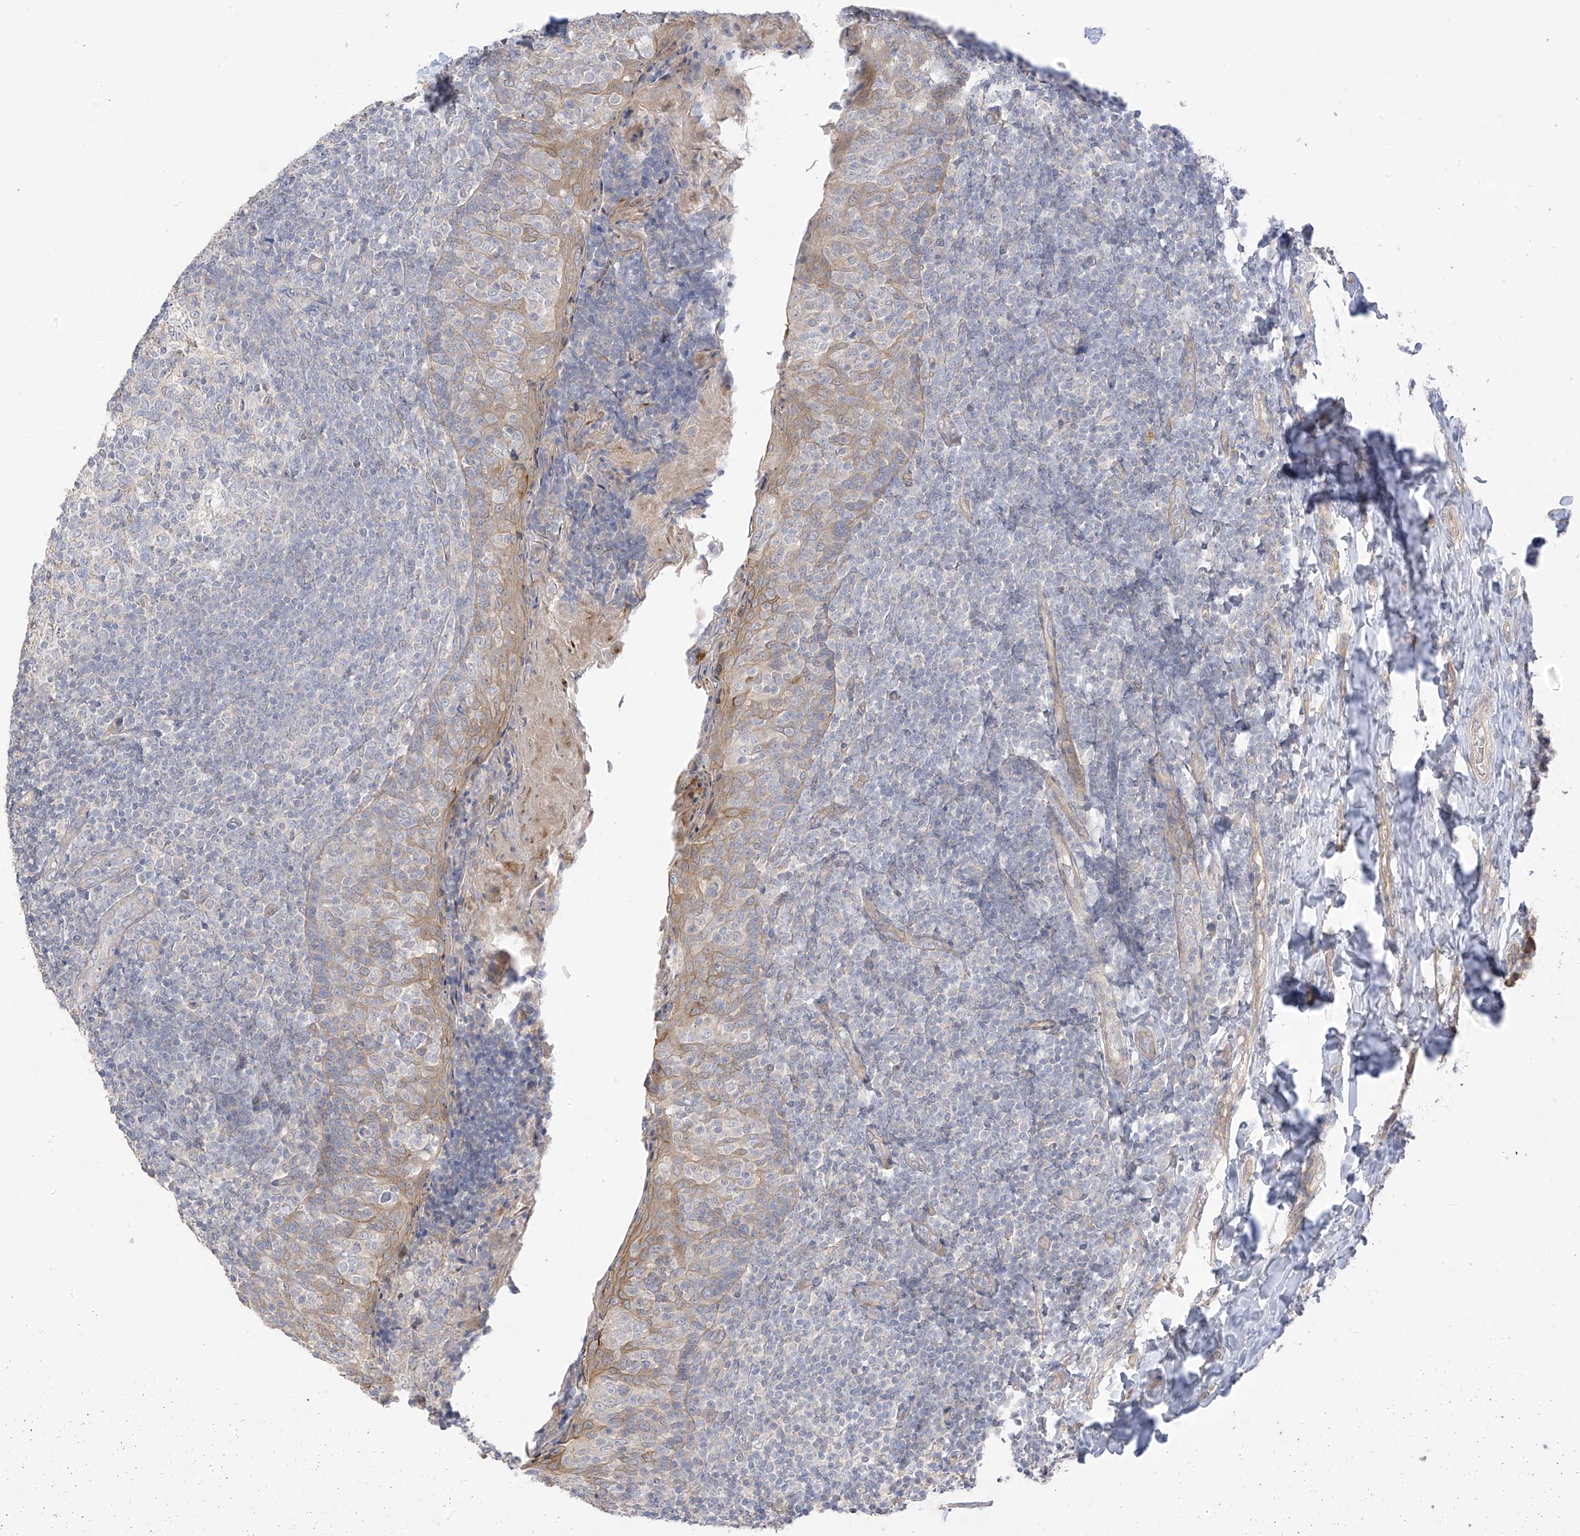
{"staining": {"intensity": "negative", "quantity": "none", "location": "none"}, "tissue": "tonsil", "cell_type": "Germinal center cells", "image_type": "normal", "snomed": [{"axis": "morphology", "description": "Normal tissue, NOS"}, {"axis": "topography", "description": "Tonsil"}], "caption": "Immunohistochemistry of benign tonsil exhibits no positivity in germinal center cells.", "gene": "EIPR1", "patient": {"sex": "female", "age": 19}}